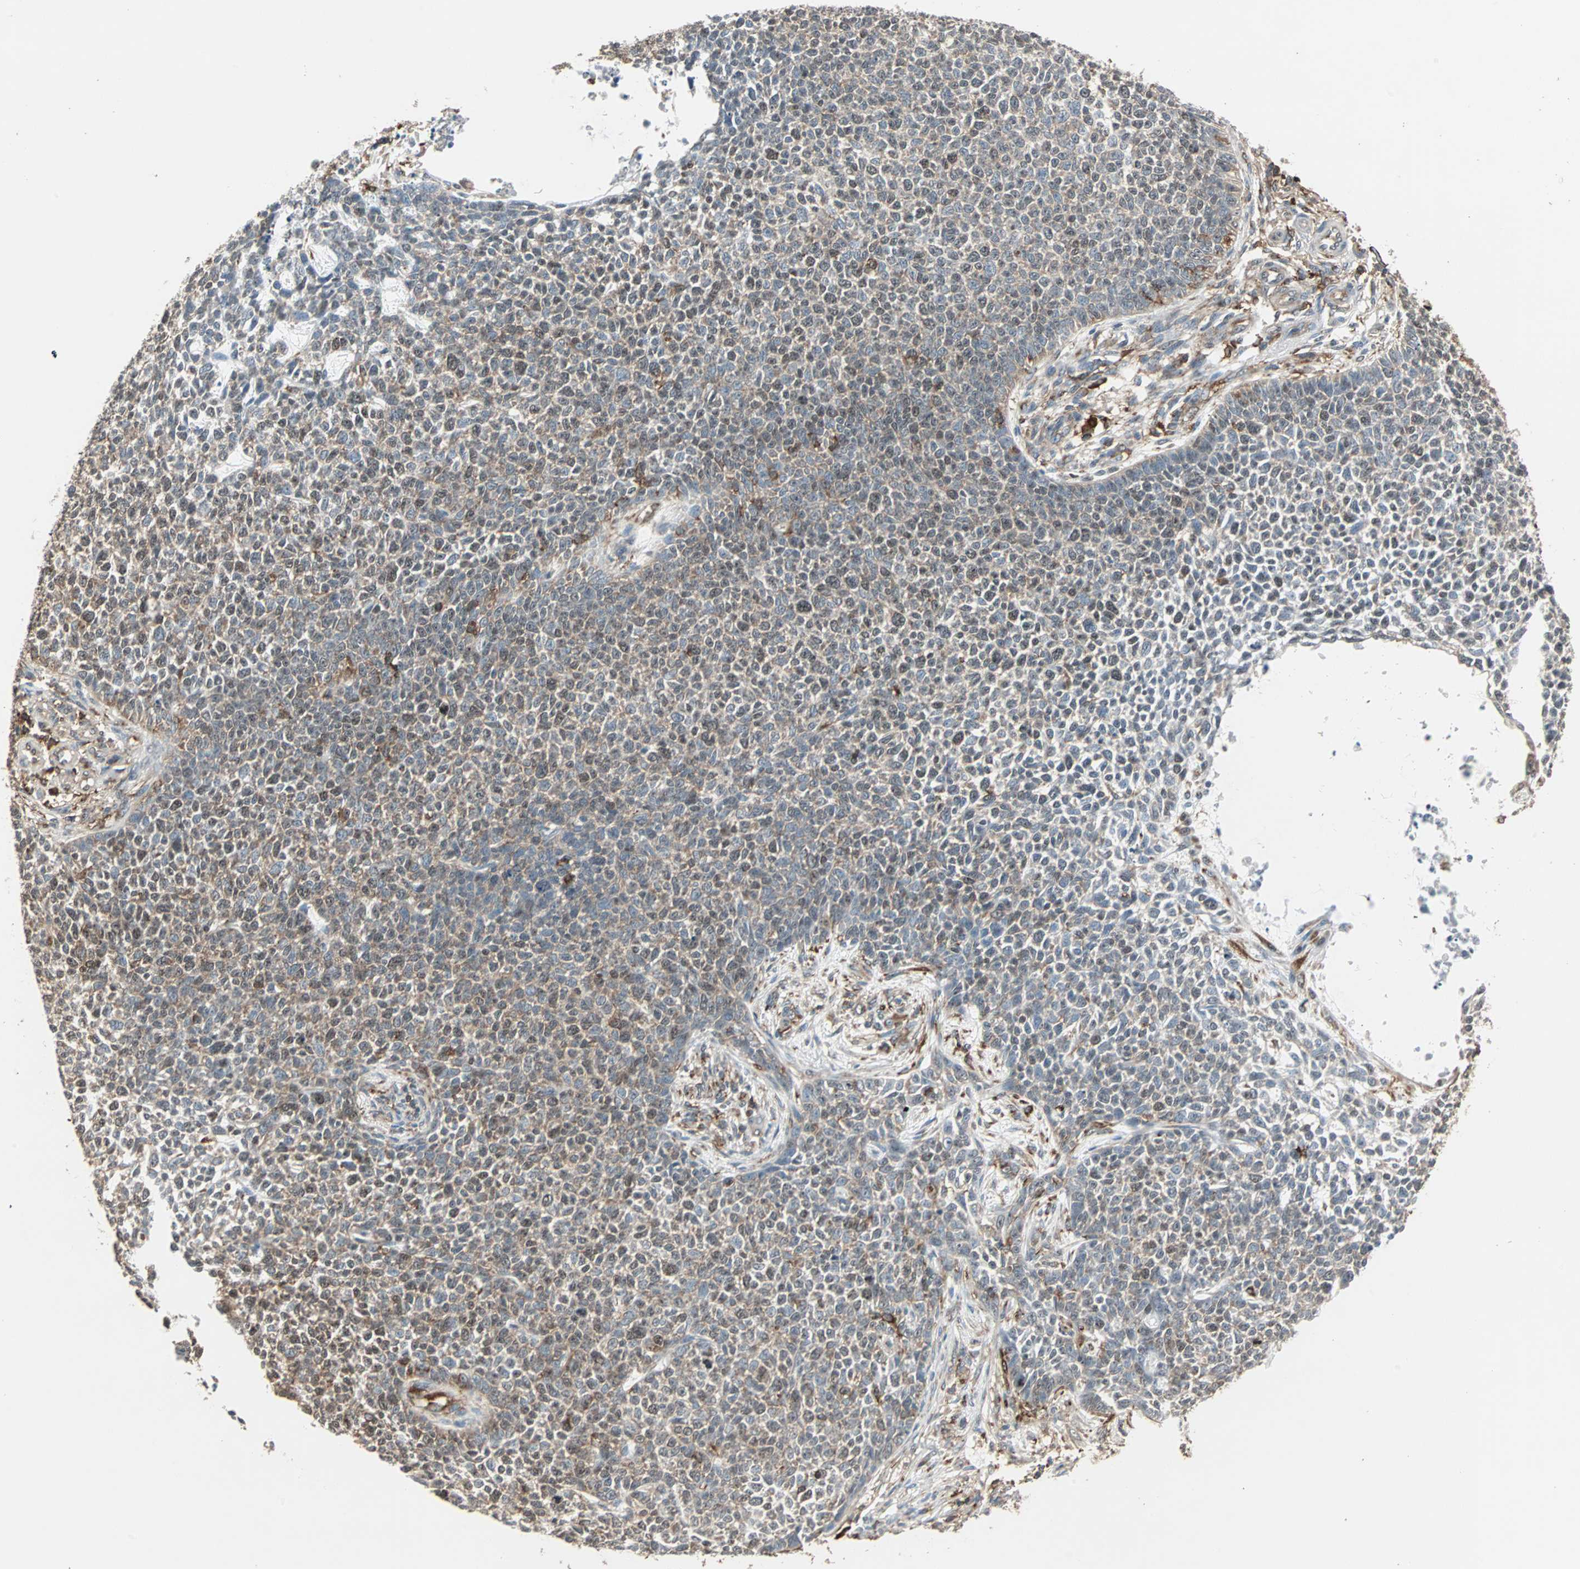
{"staining": {"intensity": "moderate", "quantity": "<25%", "location": "cytoplasmic/membranous"}, "tissue": "skin cancer", "cell_type": "Tumor cells", "image_type": "cancer", "snomed": [{"axis": "morphology", "description": "Basal cell carcinoma"}, {"axis": "topography", "description": "Skin"}], "caption": "High-power microscopy captured an IHC photomicrograph of skin cancer, revealing moderate cytoplasmic/membranous staining in approximately <25% of tumor cells.", "gene": "MMP3", "patient": {"sex": "female", "age": 84}}